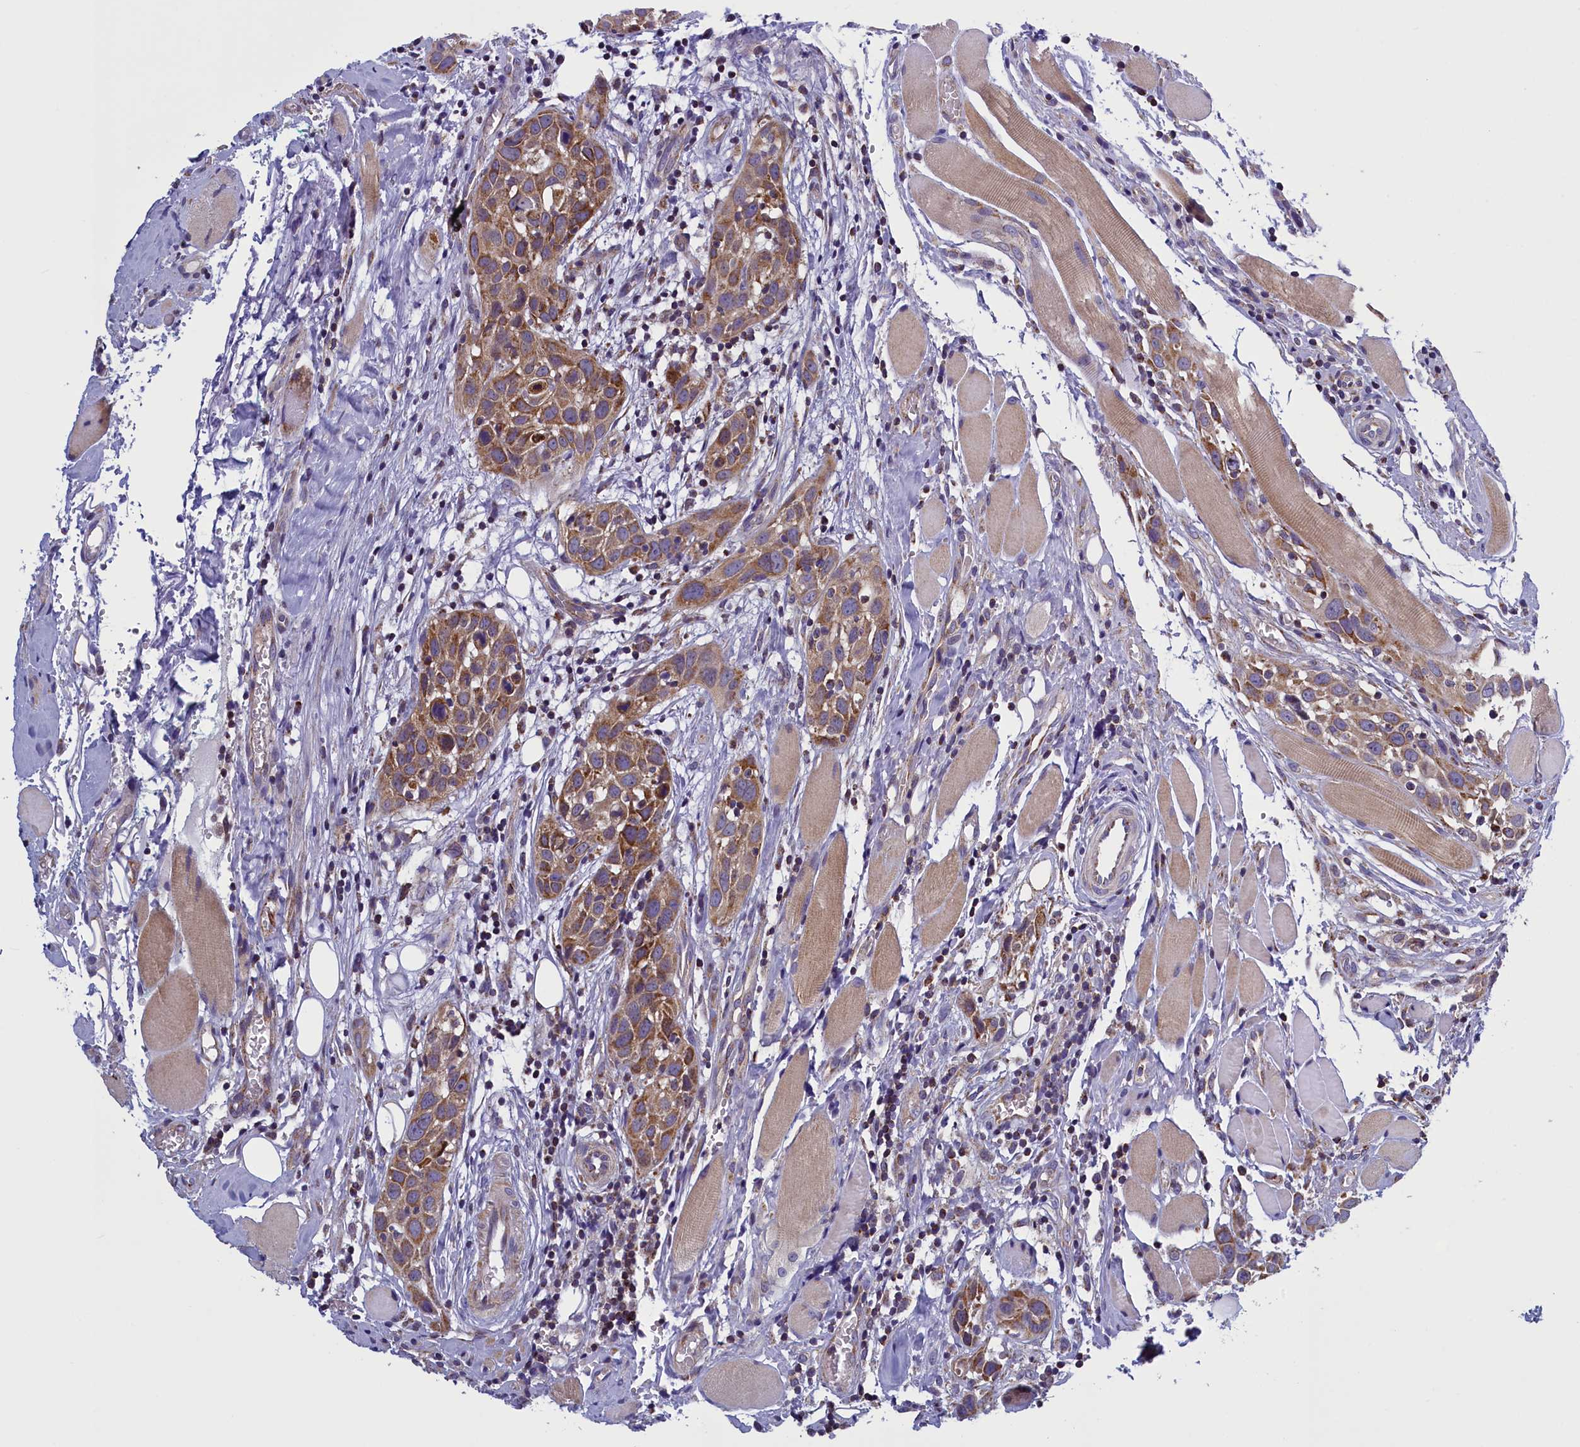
{"staining": {"intensity": "moderate", "quantity": ">75%", "location": "cytoplasmic/membranous"}, "tissue": "head and neck cancer", "cell_type": "Tumor cells", "image_type": "cancer", "snomed": [{"axis": "morphology", "description": "Squamous cell carcinoma, NOS"}, {"axis": "topography", "description": "Oral tissue"}, {"axis": "topography", "description": "Head-Neck"}], "caption": "Squamous cell carcinoma (head and neck) tissue shows moderate cytoplasmic/membranous staining in about >75% of tumor cells, visualized by immunohistochemistry.", "gene": "IFT122", "patient": {"sex": "female", "age": 50}}